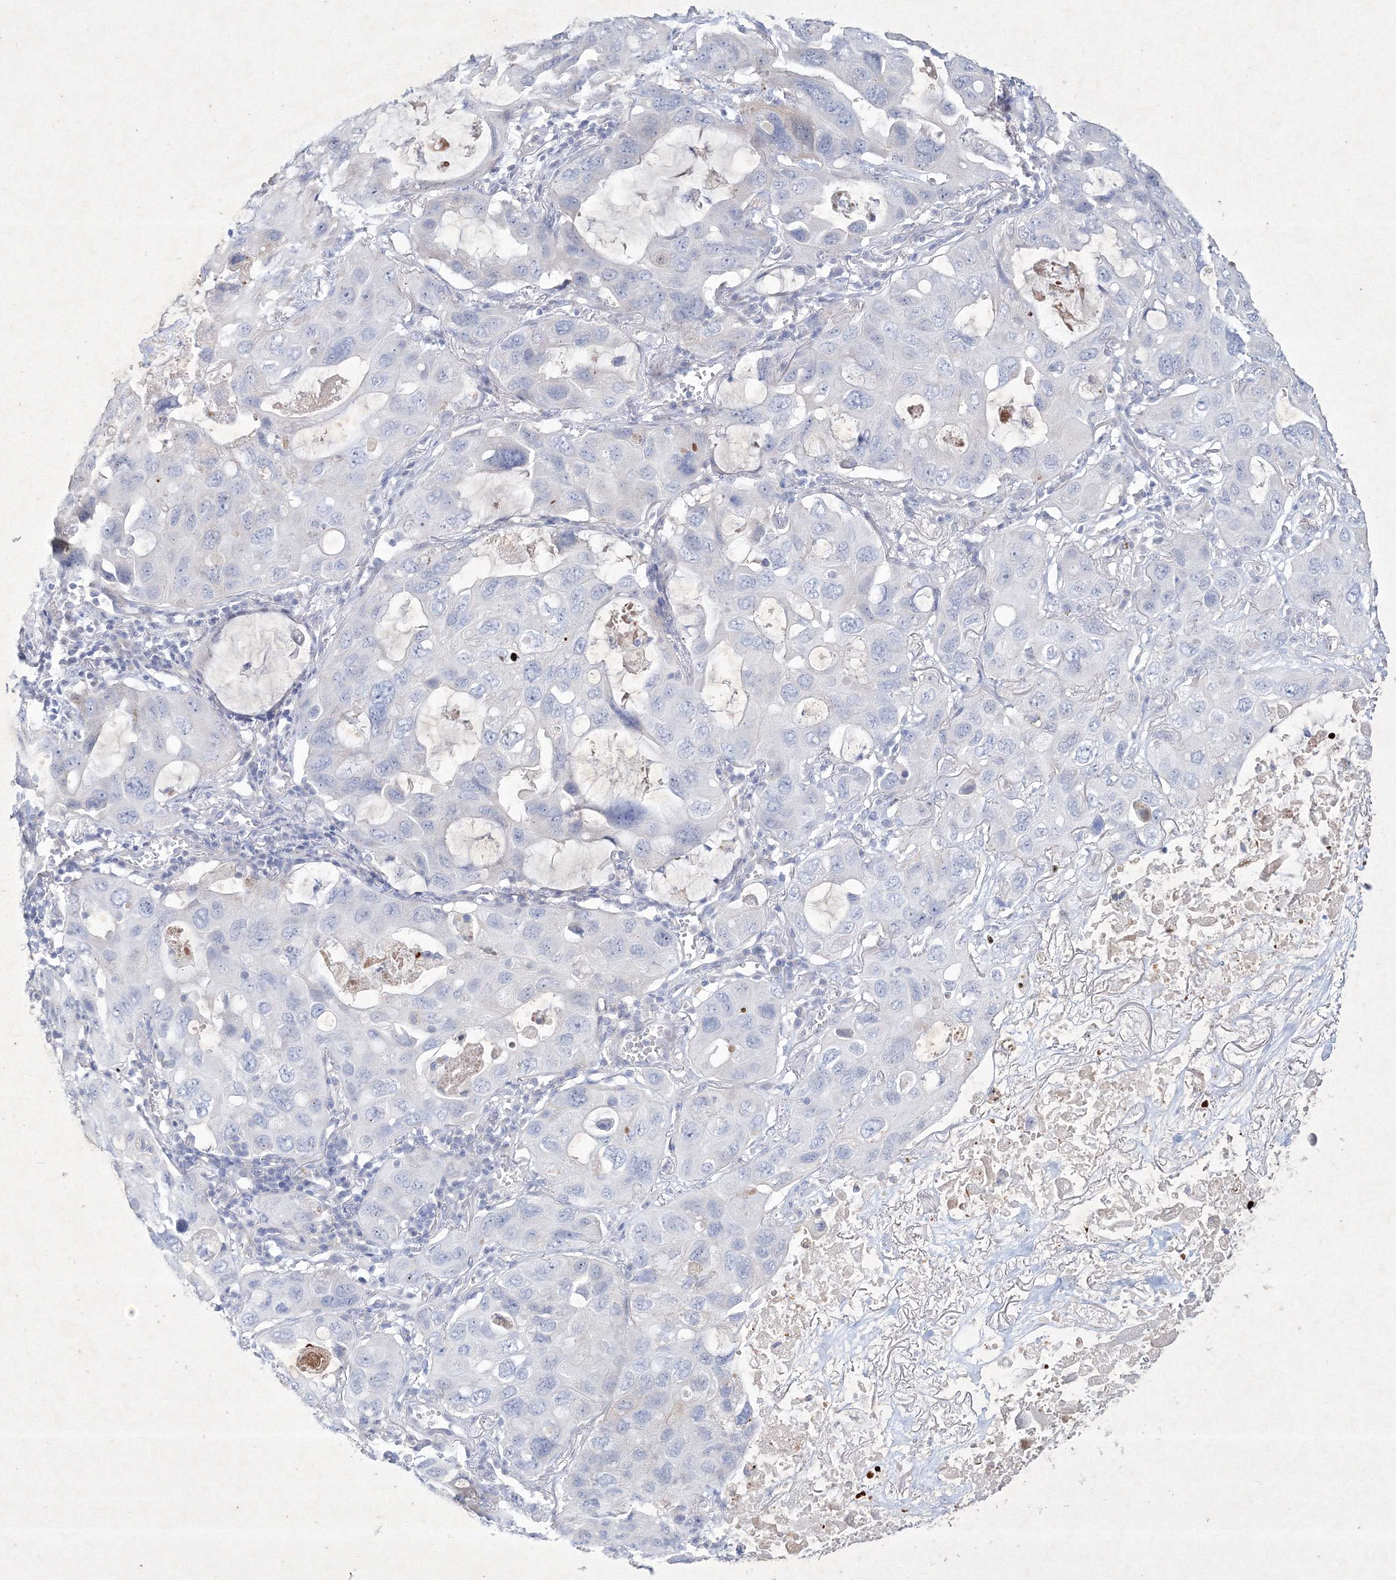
{"staining": {"intensity": "negative", "quantity": "none", "location": "none"}, "tissue": "lung cancer", "cell_type": "Tumor cells", "image_type": "cancer", "snomed": [{"axis": "morphology", "description": "Squamous cell carcinoma, NOS"}, {"axis": "topography", "description": "Lung"}], "caption": "Tumor cells are negative for brown protein staining in lung squamous cell carcinoma.", "gene": "CXXC4", "patient": {"sex": "female", "age": 73}}